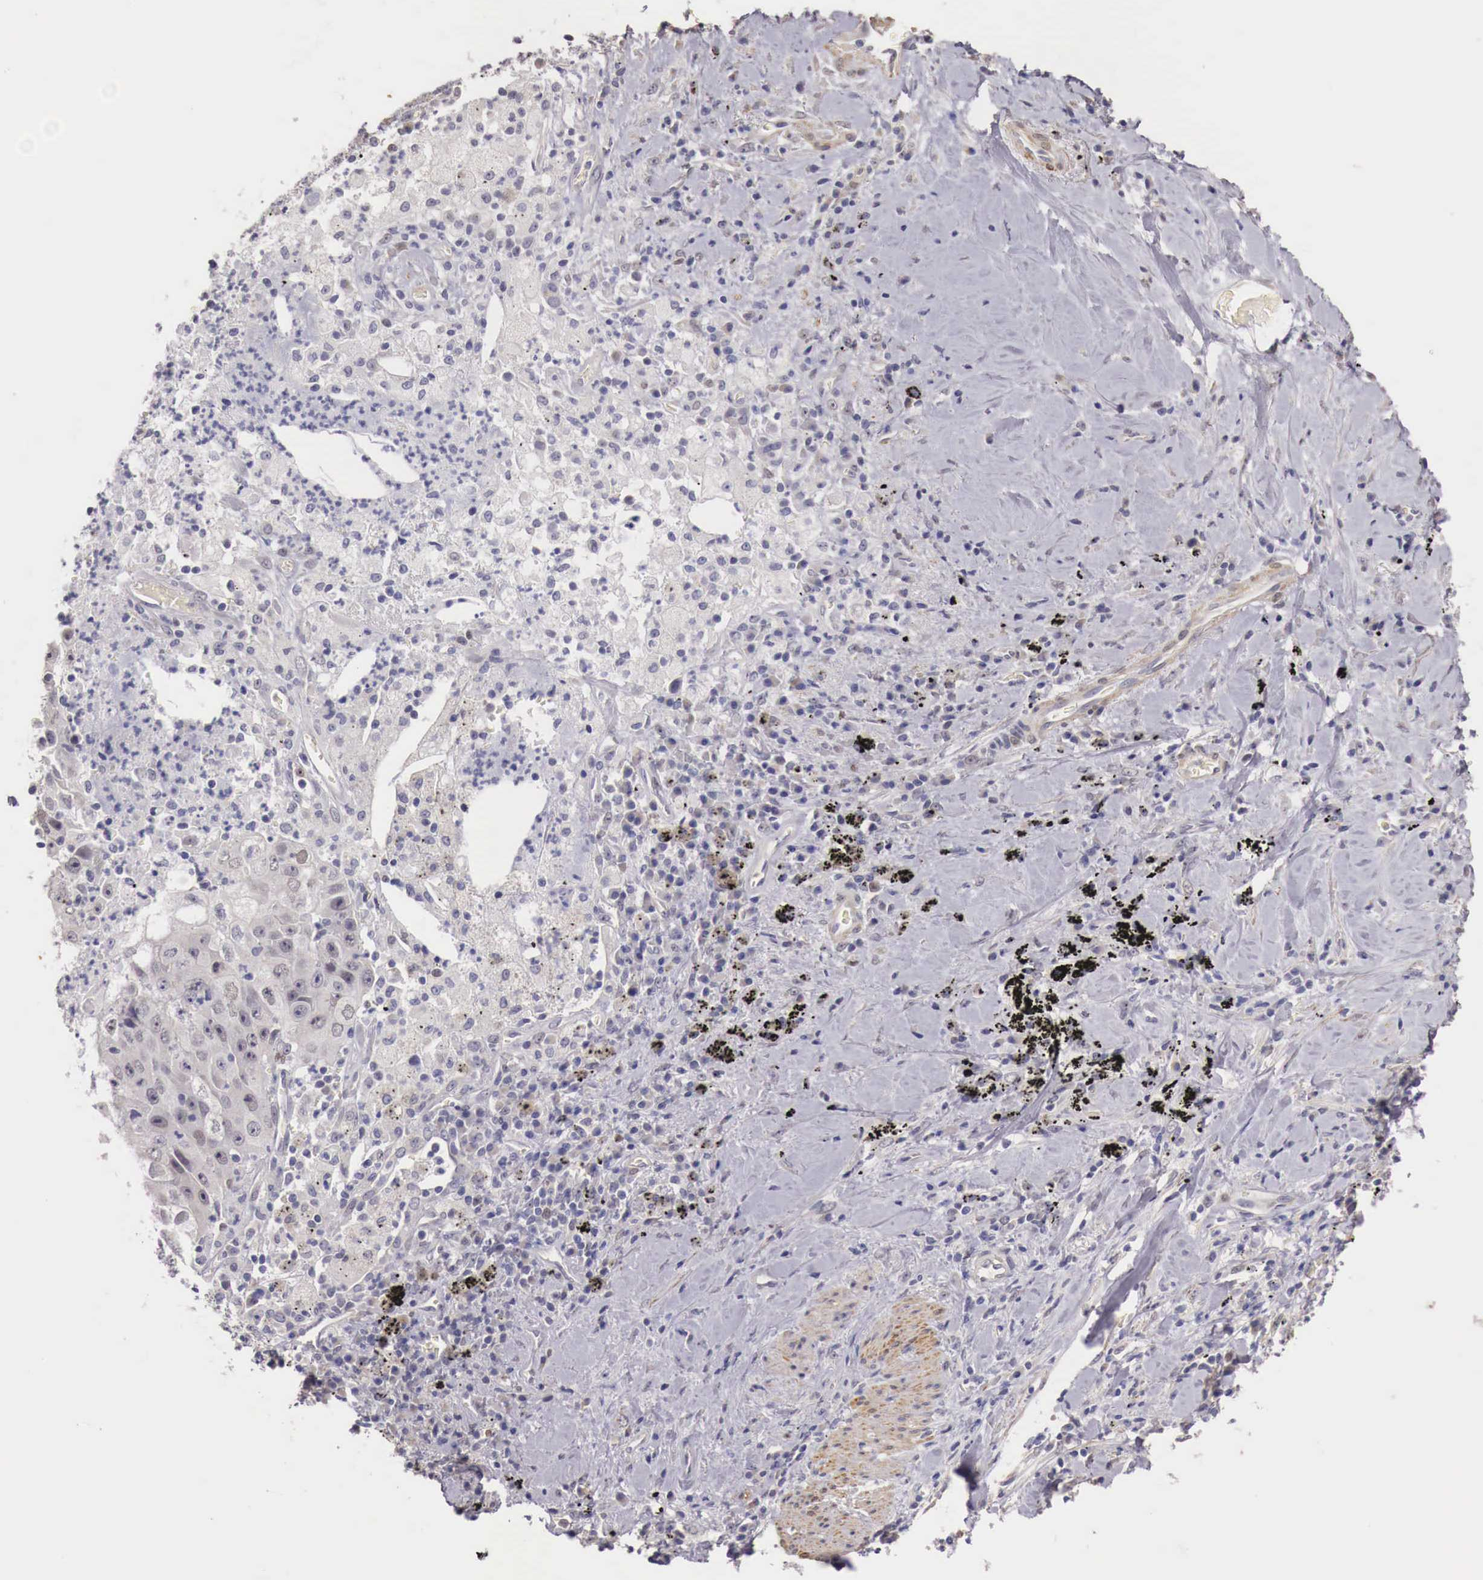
{"staining": {"intensity": "negative", "quantity": "none", "location": "none"}, "tissue": "lung cancer", "cell_type": "Tumor cells", "image_type": "cancer", "snomed": [{"axis": "morphology", "description": "Squamous cell carcinoma, NOS"}, {"axis": "topography", "description": "Lung"}], "caption": "Lung cancer was stained to show a protein in brown. There is no significant positivity in tumor cells. (Immunohistochemistry, brightfield microscopy, high magnification).", "gene": "ENOX2", "patient": {"sex": "male", "age": 64}}